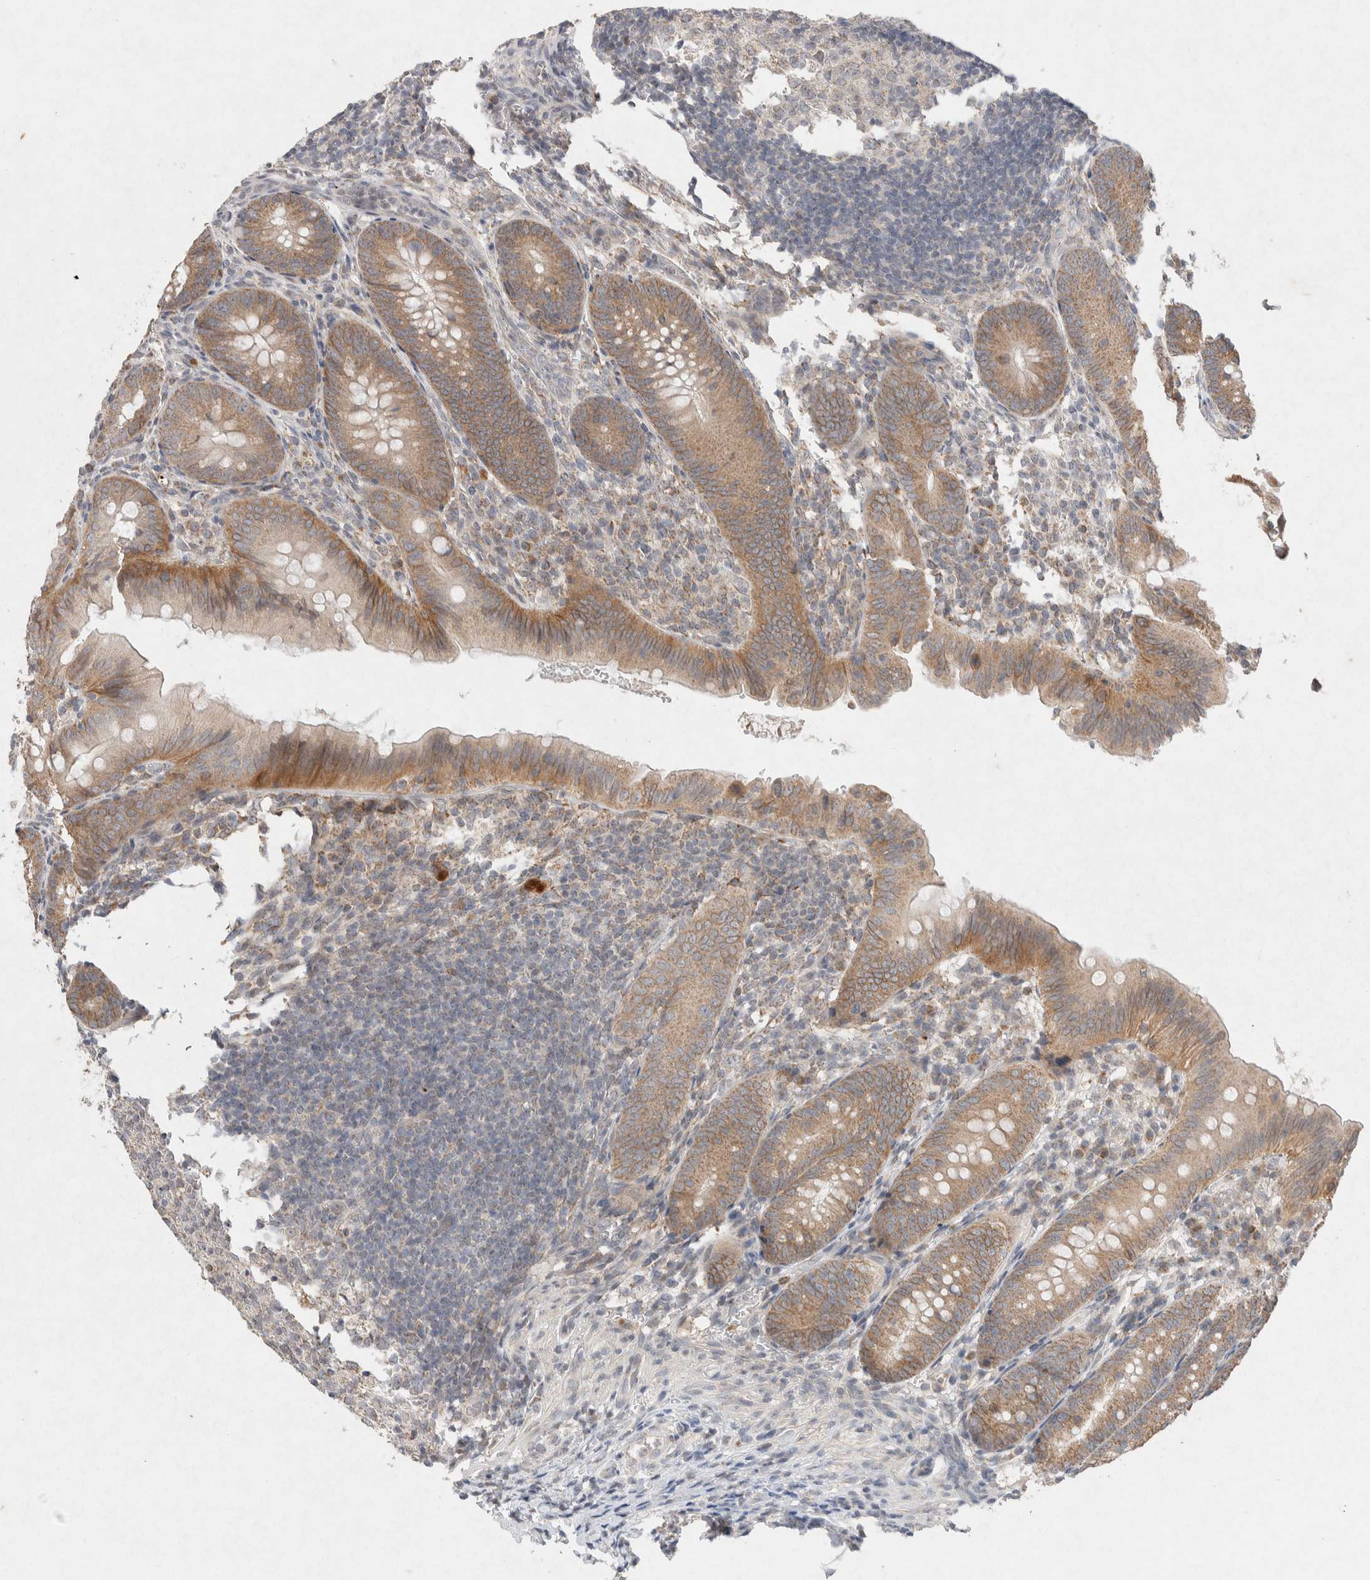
{"staining": {"intensity": "moderate", "quantity": ">75%", "location": "cytoplasmic/membranous"}, "tissue": "appendix", "cell_type": "Glandular cells", "image_type": "normal", "snomed": [{"axis": "morphology", "description": "Normal tissue, NOS"}, {"axis": "topography", "description": "Appendix"}], "caption": "Glandular cells exhibit medium levels of moderate cytoplasmic/membranous staining in about >75% of cells in normal appendix.", "gene": "CMTM4", "patient": {"sex": "male", "age": 1}}